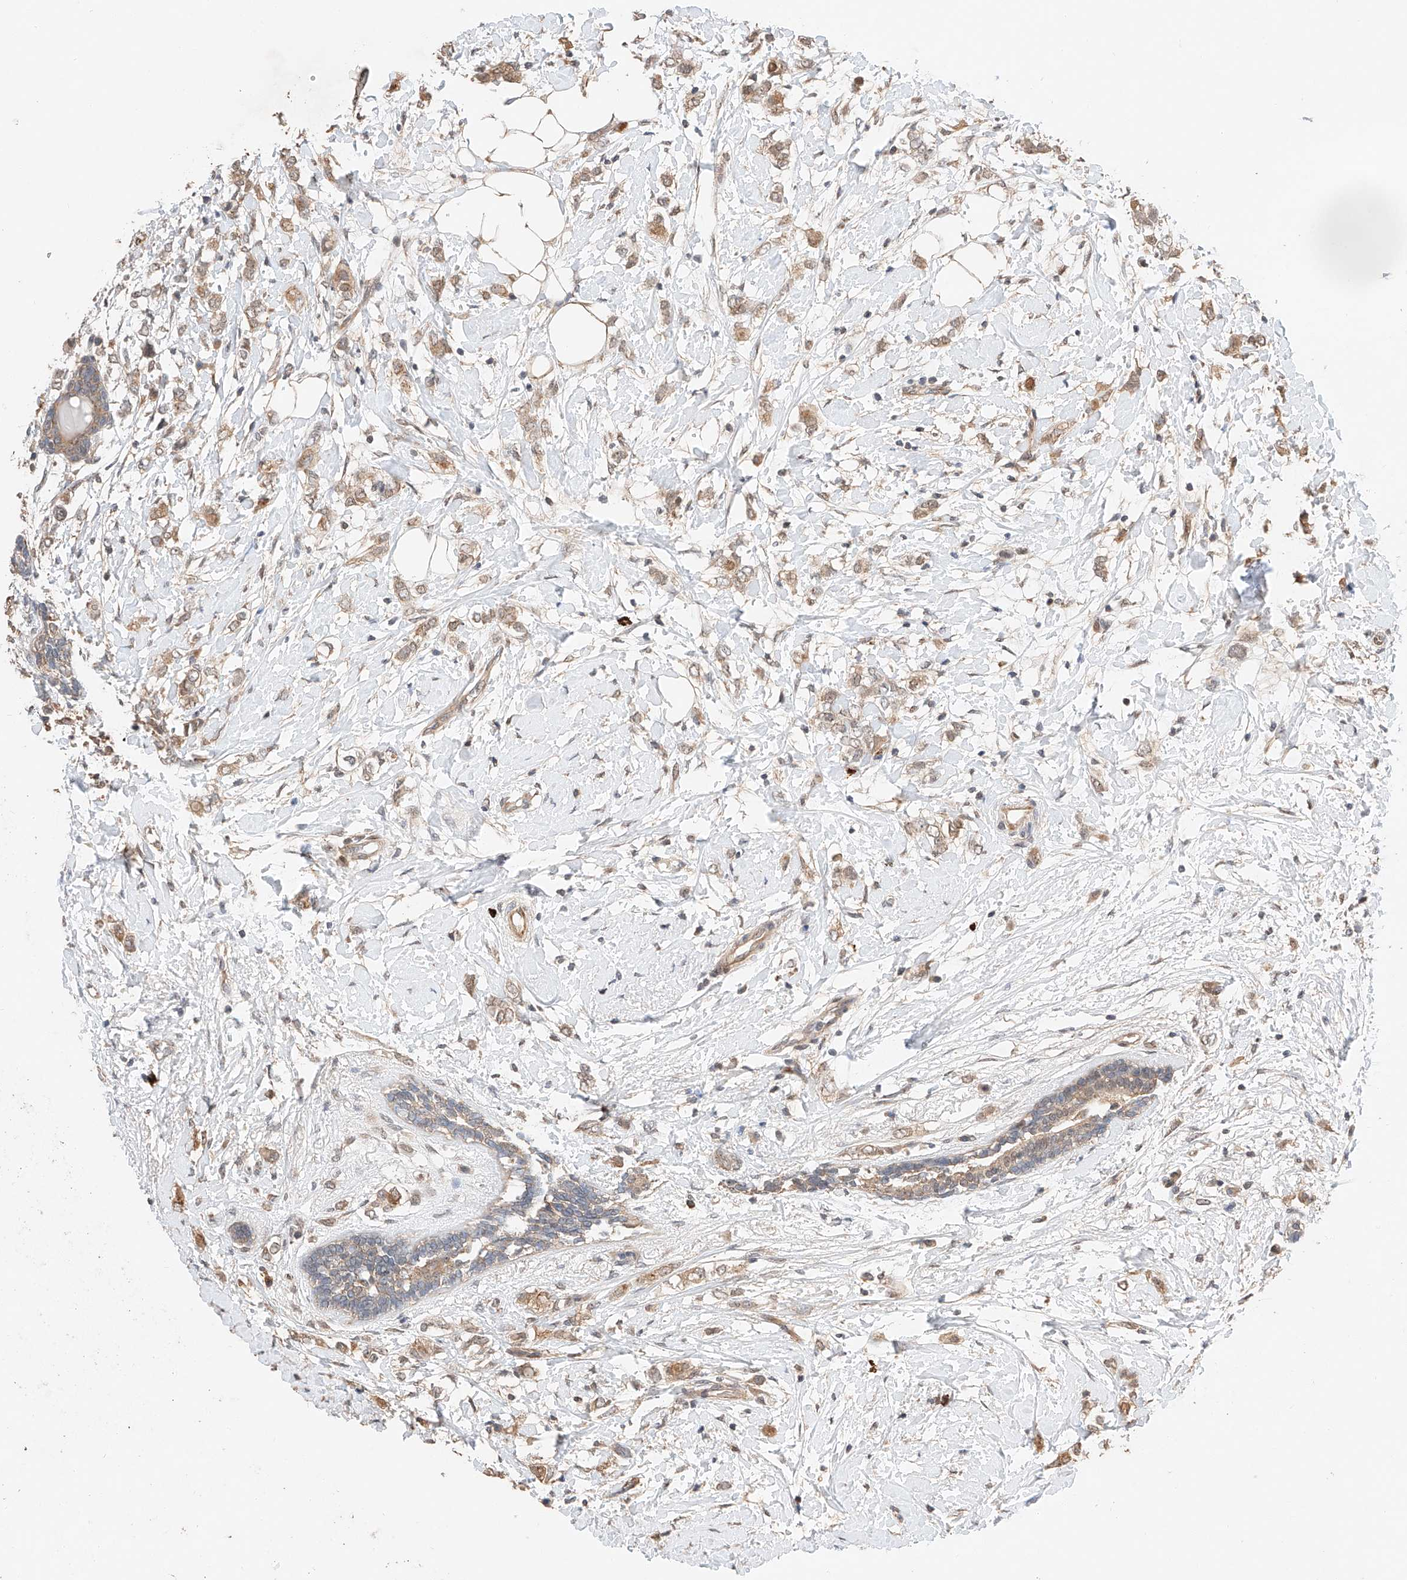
{"staining": {"intensity": "moderate", "quantity": ">75%", "location": "cytoplasmic/membranous"}, "tissue": "breast cancer", "cell_type": "Tumor cells", "image_type": "cancer", "snomed": [{"axis": "morphology", "description": "Normal tissue, NOS"}, {"axis": "morphology", "description": "Lobular carcinoma"}, {"axis": "topography", "description": "Breast"}], "caption": "Human breast lobular carcinoma stained with a brown dye exhibits moderate cytoplasmic/membranous positive staining in approximately >75% of tumor cells.", "gene": "RAB23", "patient": {"sex": "female", "age": 47}}